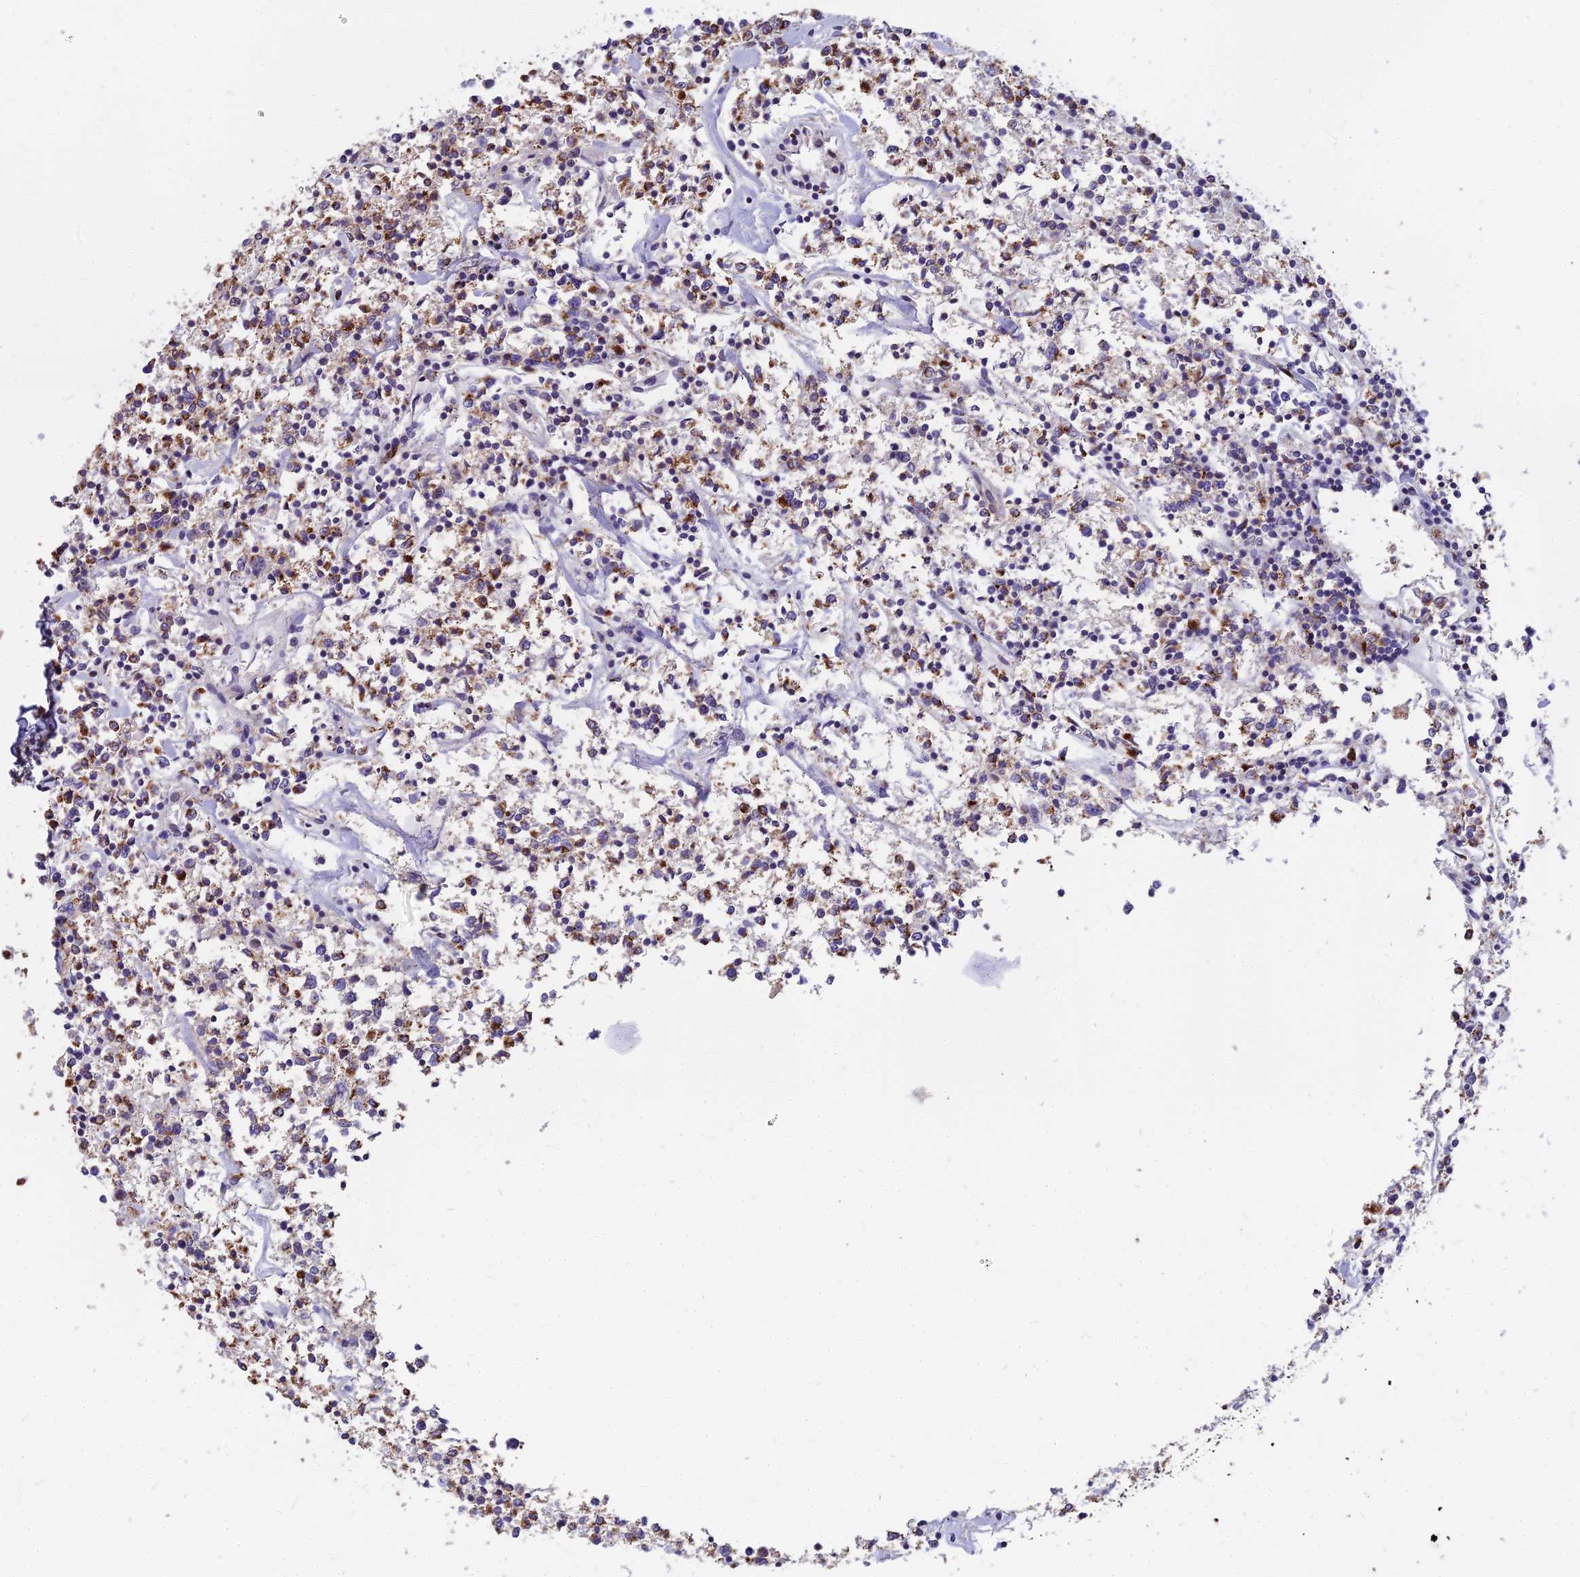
{"staining": {"intensity": "moderate", "quantity": "25%-75%", "location": "cytoplasmic/membranous"}, "tissue": "lymphoma", "cell_type": "Tumor cells", "image_type": "cancer", "snomed": [{"axis": "morphology", "description": "Malignant lymphoma, non-Hodgkin's type, Low grade"}, {"axis": "topography", "description": "Small intestine"}], "caption": "This is an image of immunohistochemistry (IHC) staining of lymphoma, which shows moderate staining in the cytoplasmic/membranous of tumor cells.", "gene": "HLA-DOA", "patient": {"sex": "female", "age": 59}}